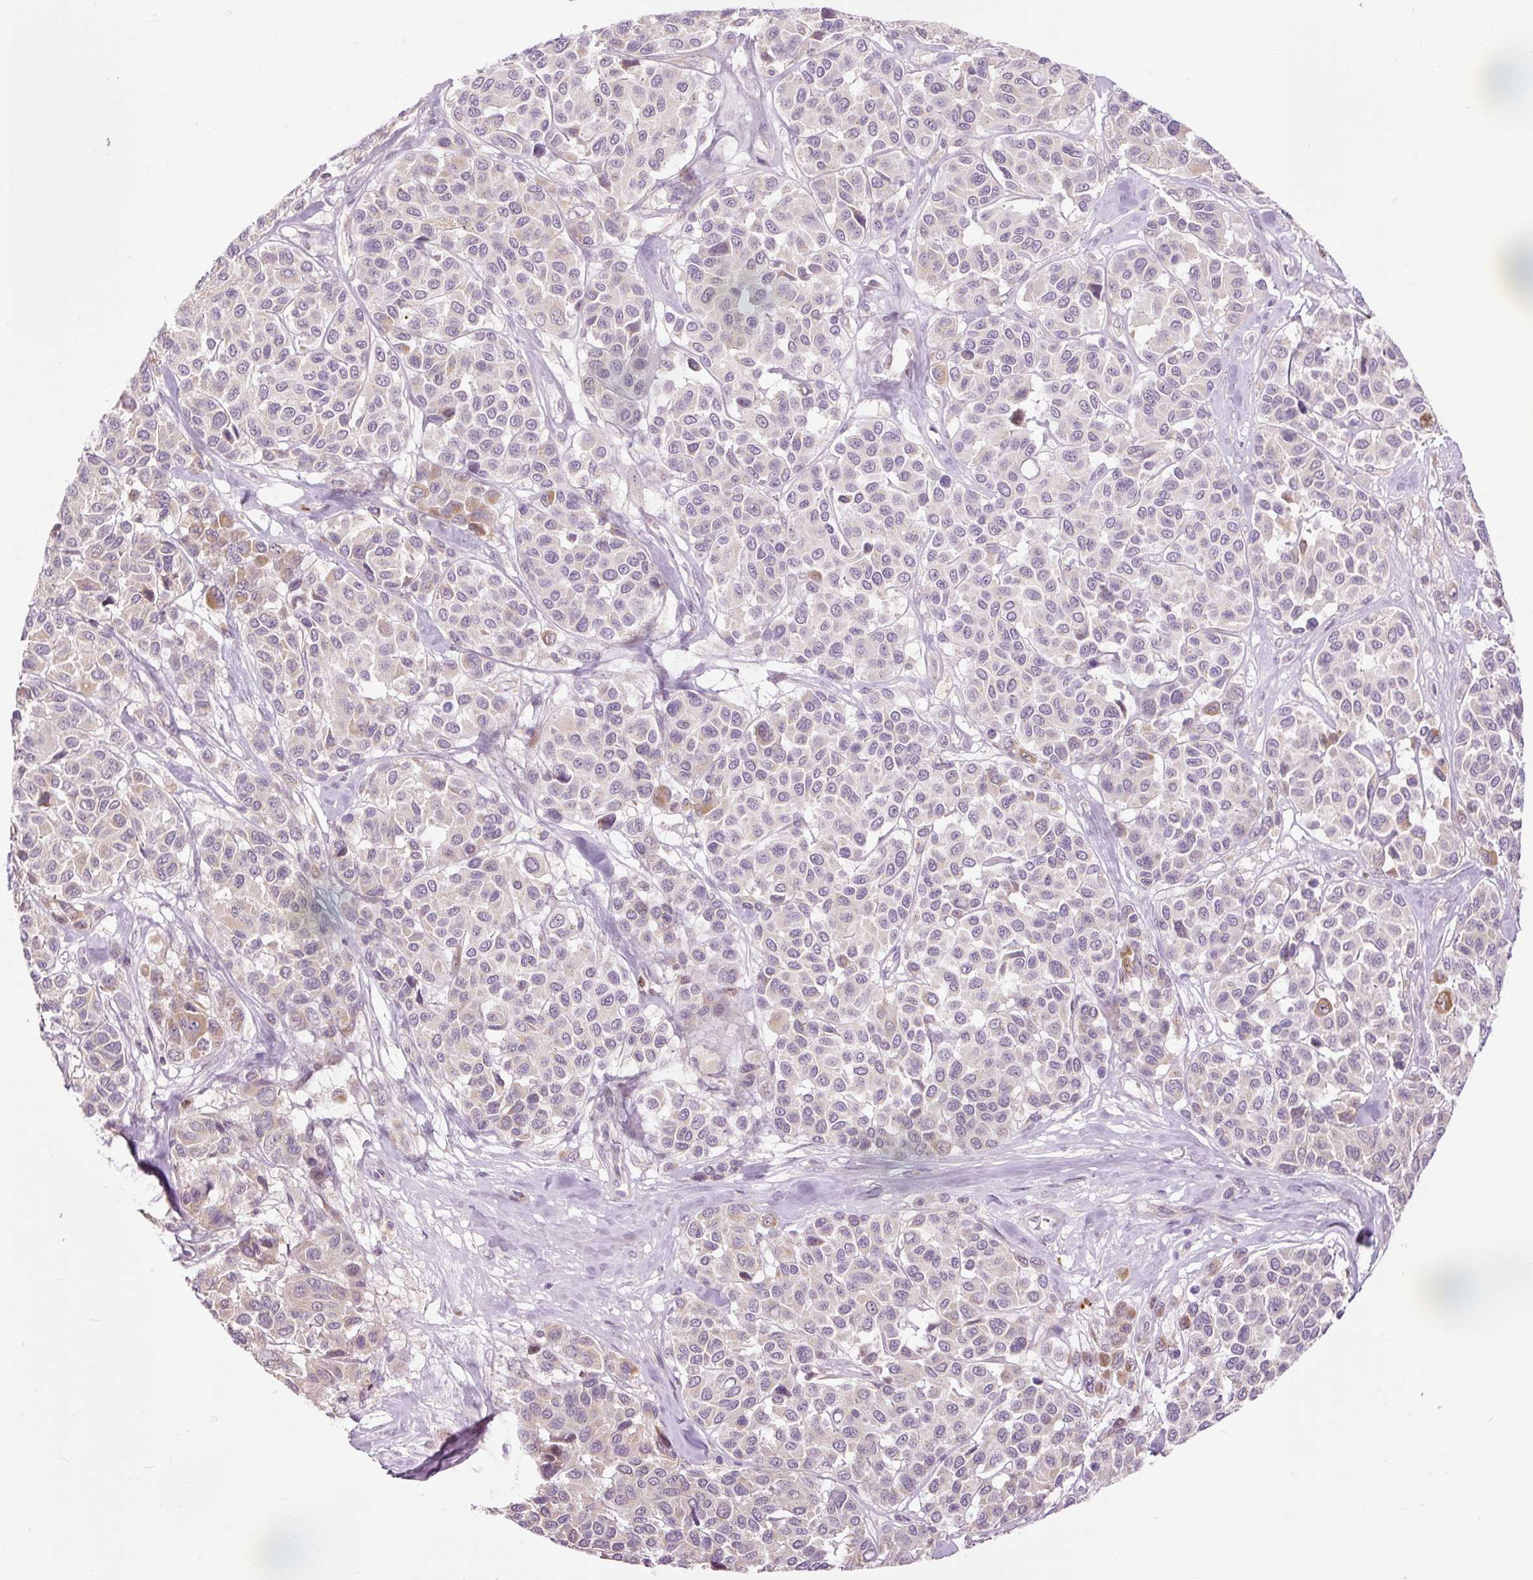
{"staining": {"intensity": "negative", "quantity": "none", "location": "none"}, "tissue": "melanoma", "cell_type": "Tumor cells", "image_type": "cancer", "snomed": [{"axis": "morphology", "description": "Malignant melanoma, NOS"}, {"axis": "topography", "description": "Skin"}], "caption": "The image reveals no significant positivity in tumor cells of malignant melanoma.", "gene": "PRDX5", "patient": {"sex": "female", "age": 66}}